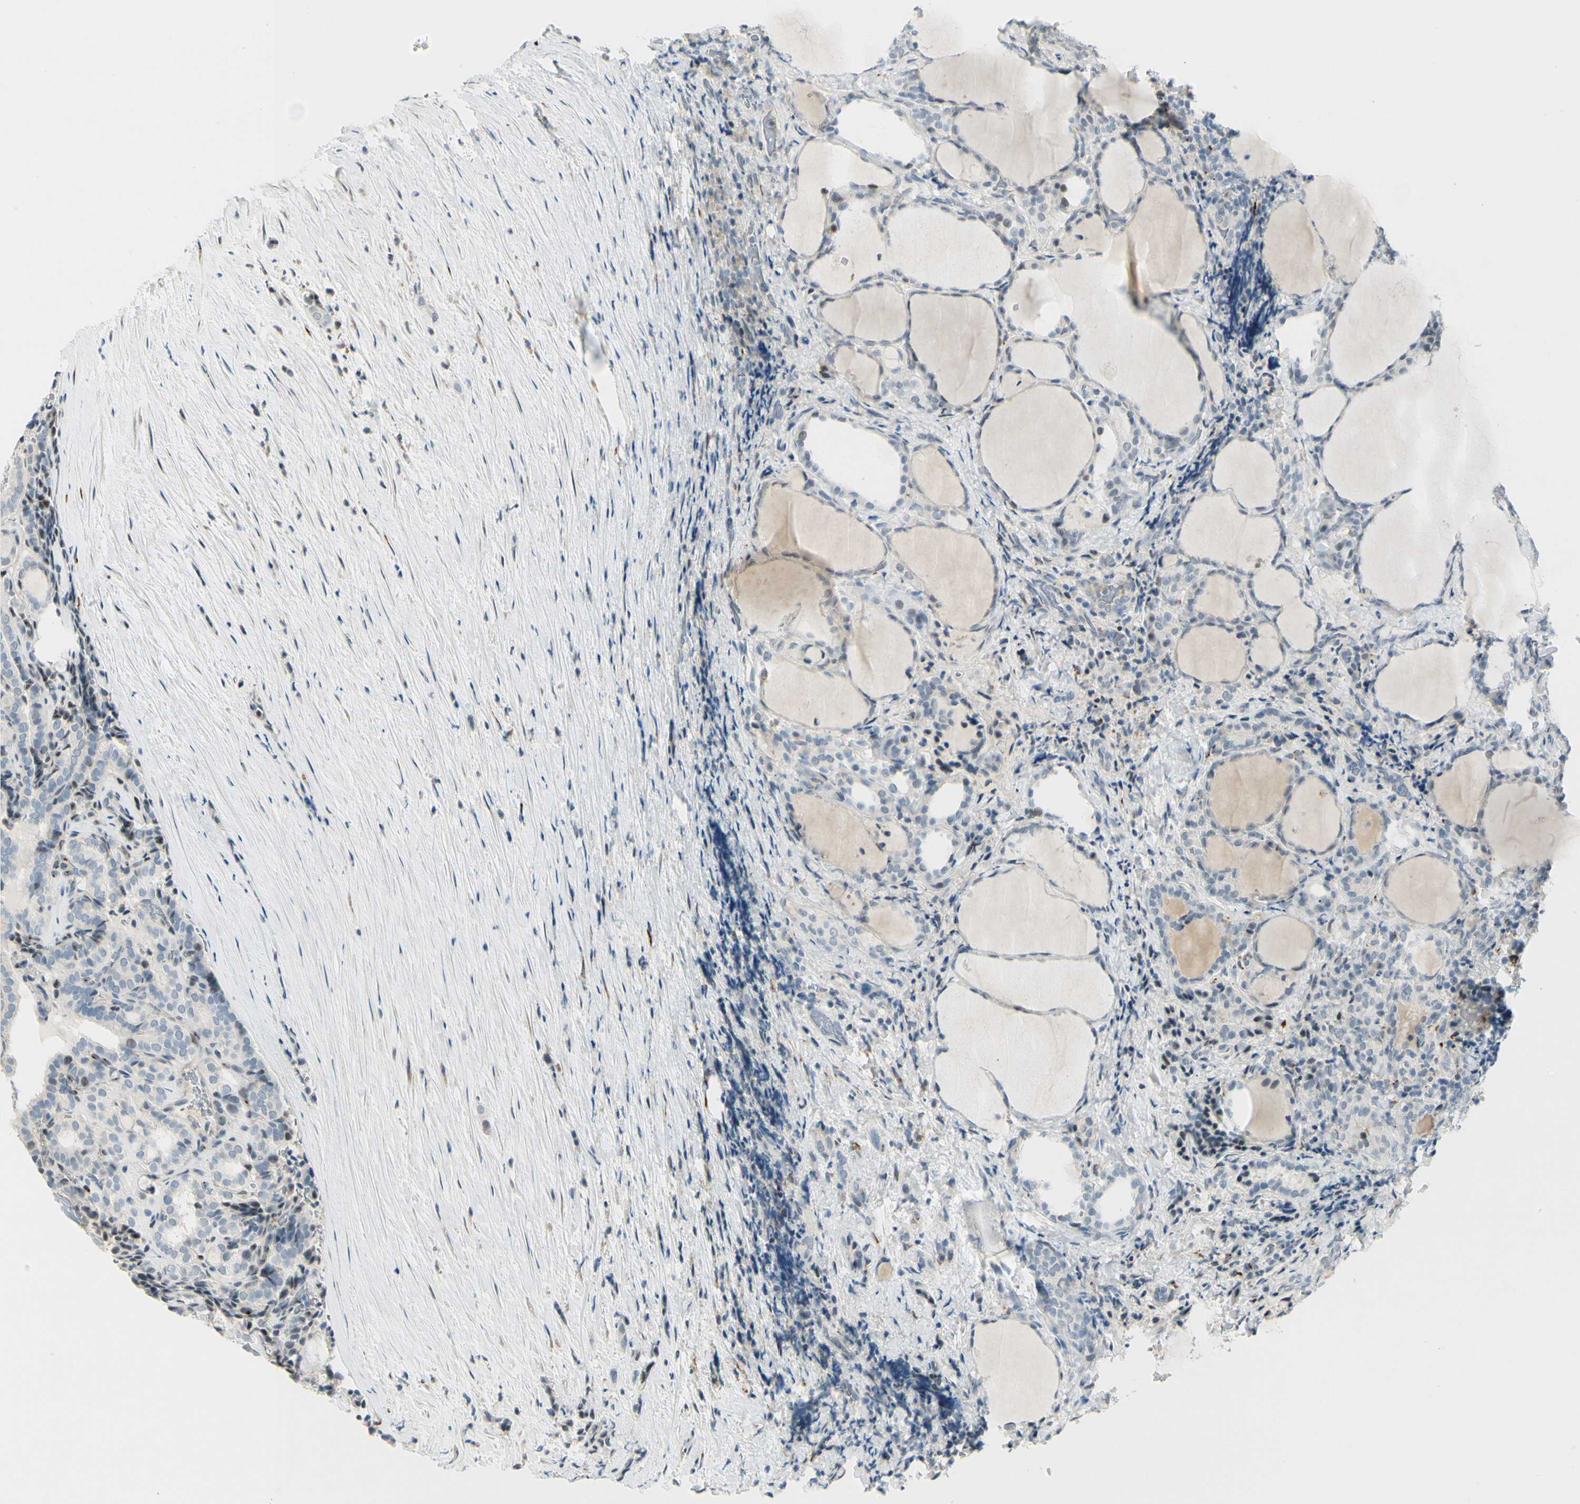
{"staining": {"intensity": "negative", "quantity": "none", "location": "none"}, "tissue": "thyroid cancer", "cell_type": "Tumor cells", "image_type": "cancer", "snomed": [{"axis": "morphology", "description": "Normal tissue, NOS"}, {"axis": "morphology", "description": "Papillary adenocarcinoma, NOS"}, {"axis": "topography", "description": "Thyroid gland"}], "caption": "High magnification brightfield microscopy of thyroid cancer (papillary adenocarcinoma) stained with DAB (brown) and counterstained with hematoxylin (blue): tumor cells show no significant staining.", "gene": "B4GALNT1", "patient": {"sex": "female", "age": 30}}